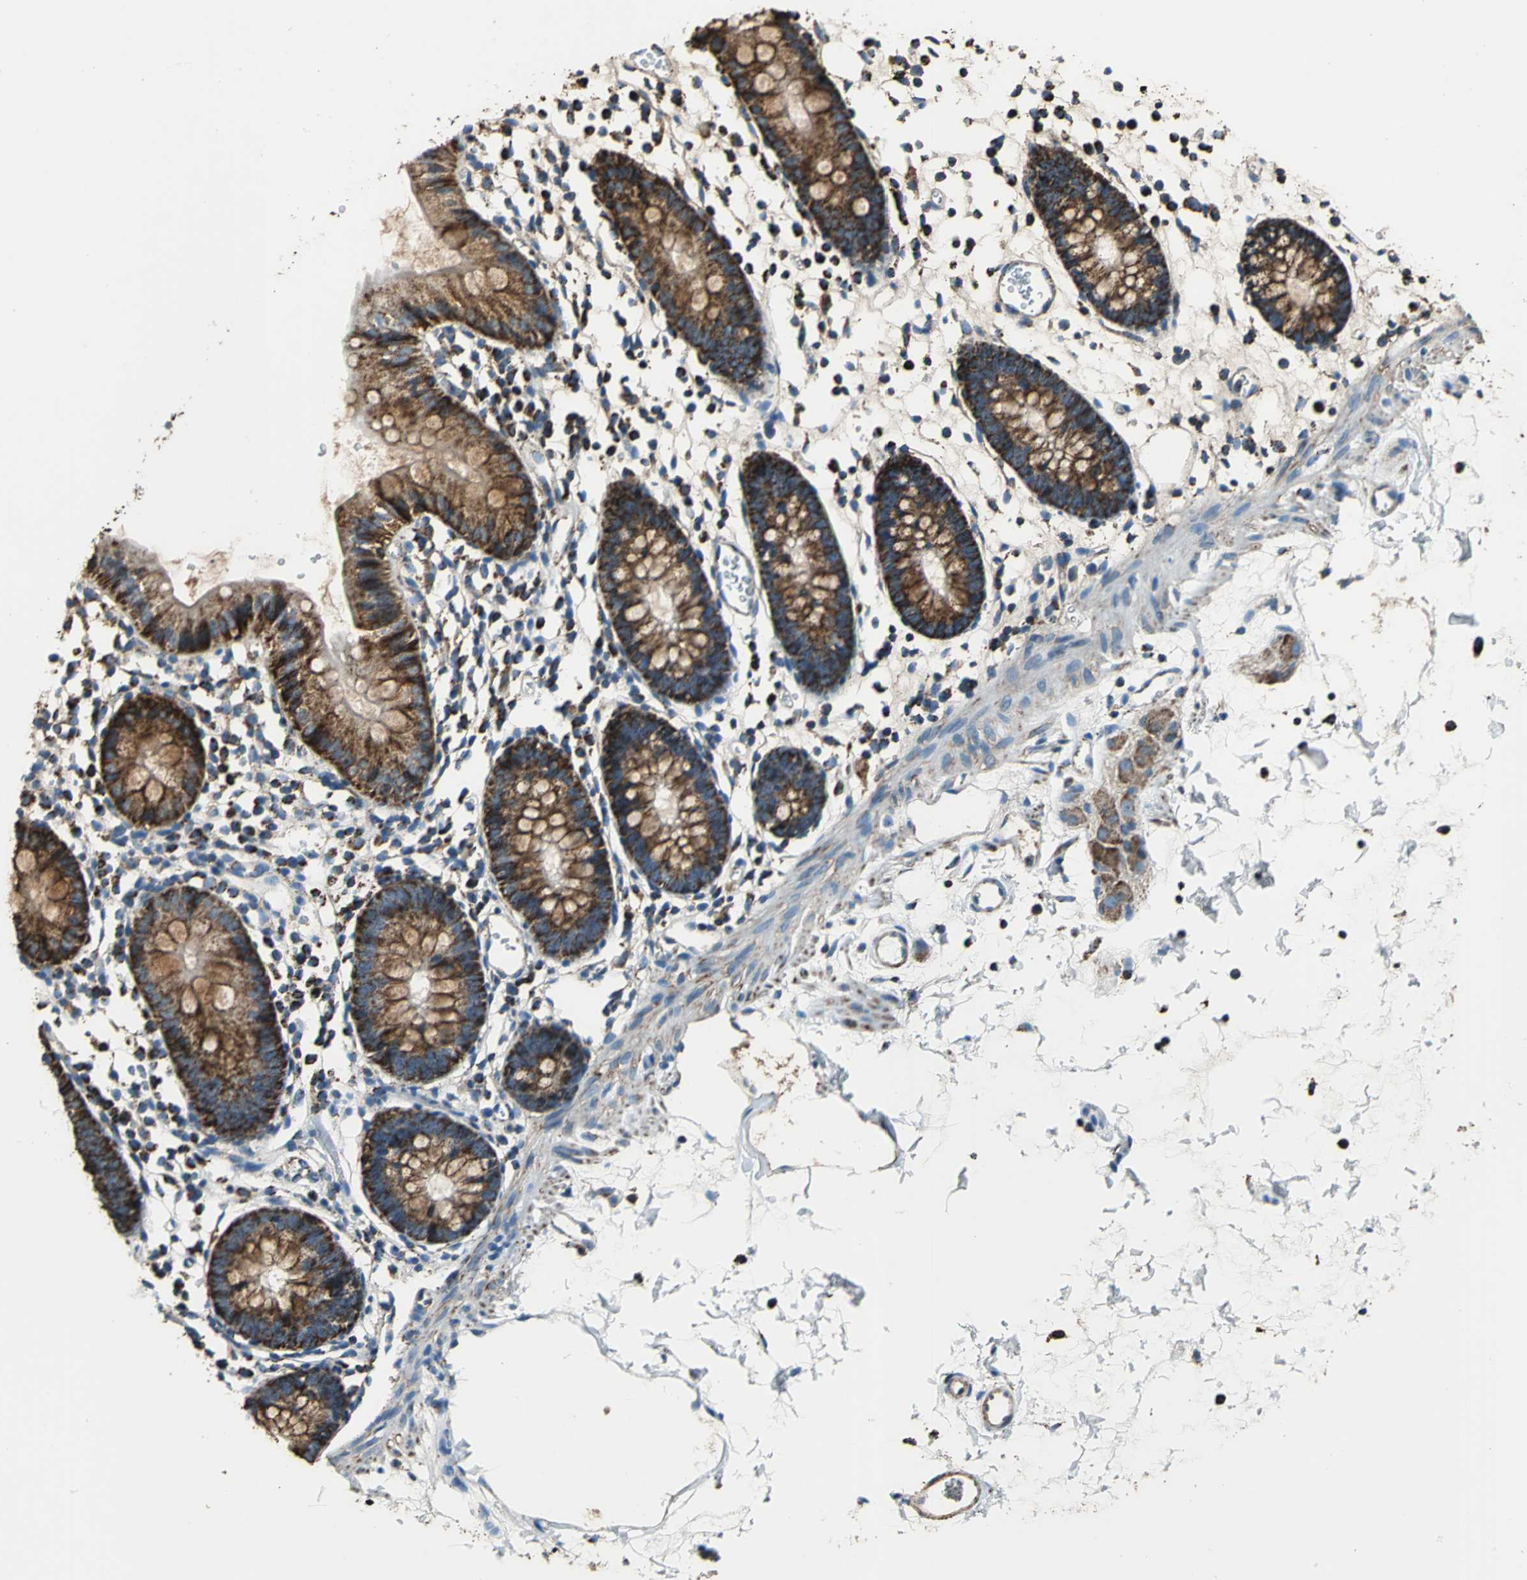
{"staining": {"intensity": "moderate", "quantity": "25%-75%", "location": "cytoplasmic/membranous"}, "tissue": "colon", "cell_type": "Endothelial cells", "image_type": "normal", "snomed": [{"axis": "morphology", "description": "Normal tissue, NOS"}, {"axis": "topography", "description": "Colon"}], "caption": "The photomicrograph exhibits immunohistochemical staining of benign colon. There is moderate cytoplasmic/membranous expression is seen in about 25%-75% of endothelial cells. Using DAB (brown) and hematoxylin (blue) stains, captured at high magnification using brightfield microscopy.", "gene": "ECH1", "patient": {"sex": "male", "age": 14}}